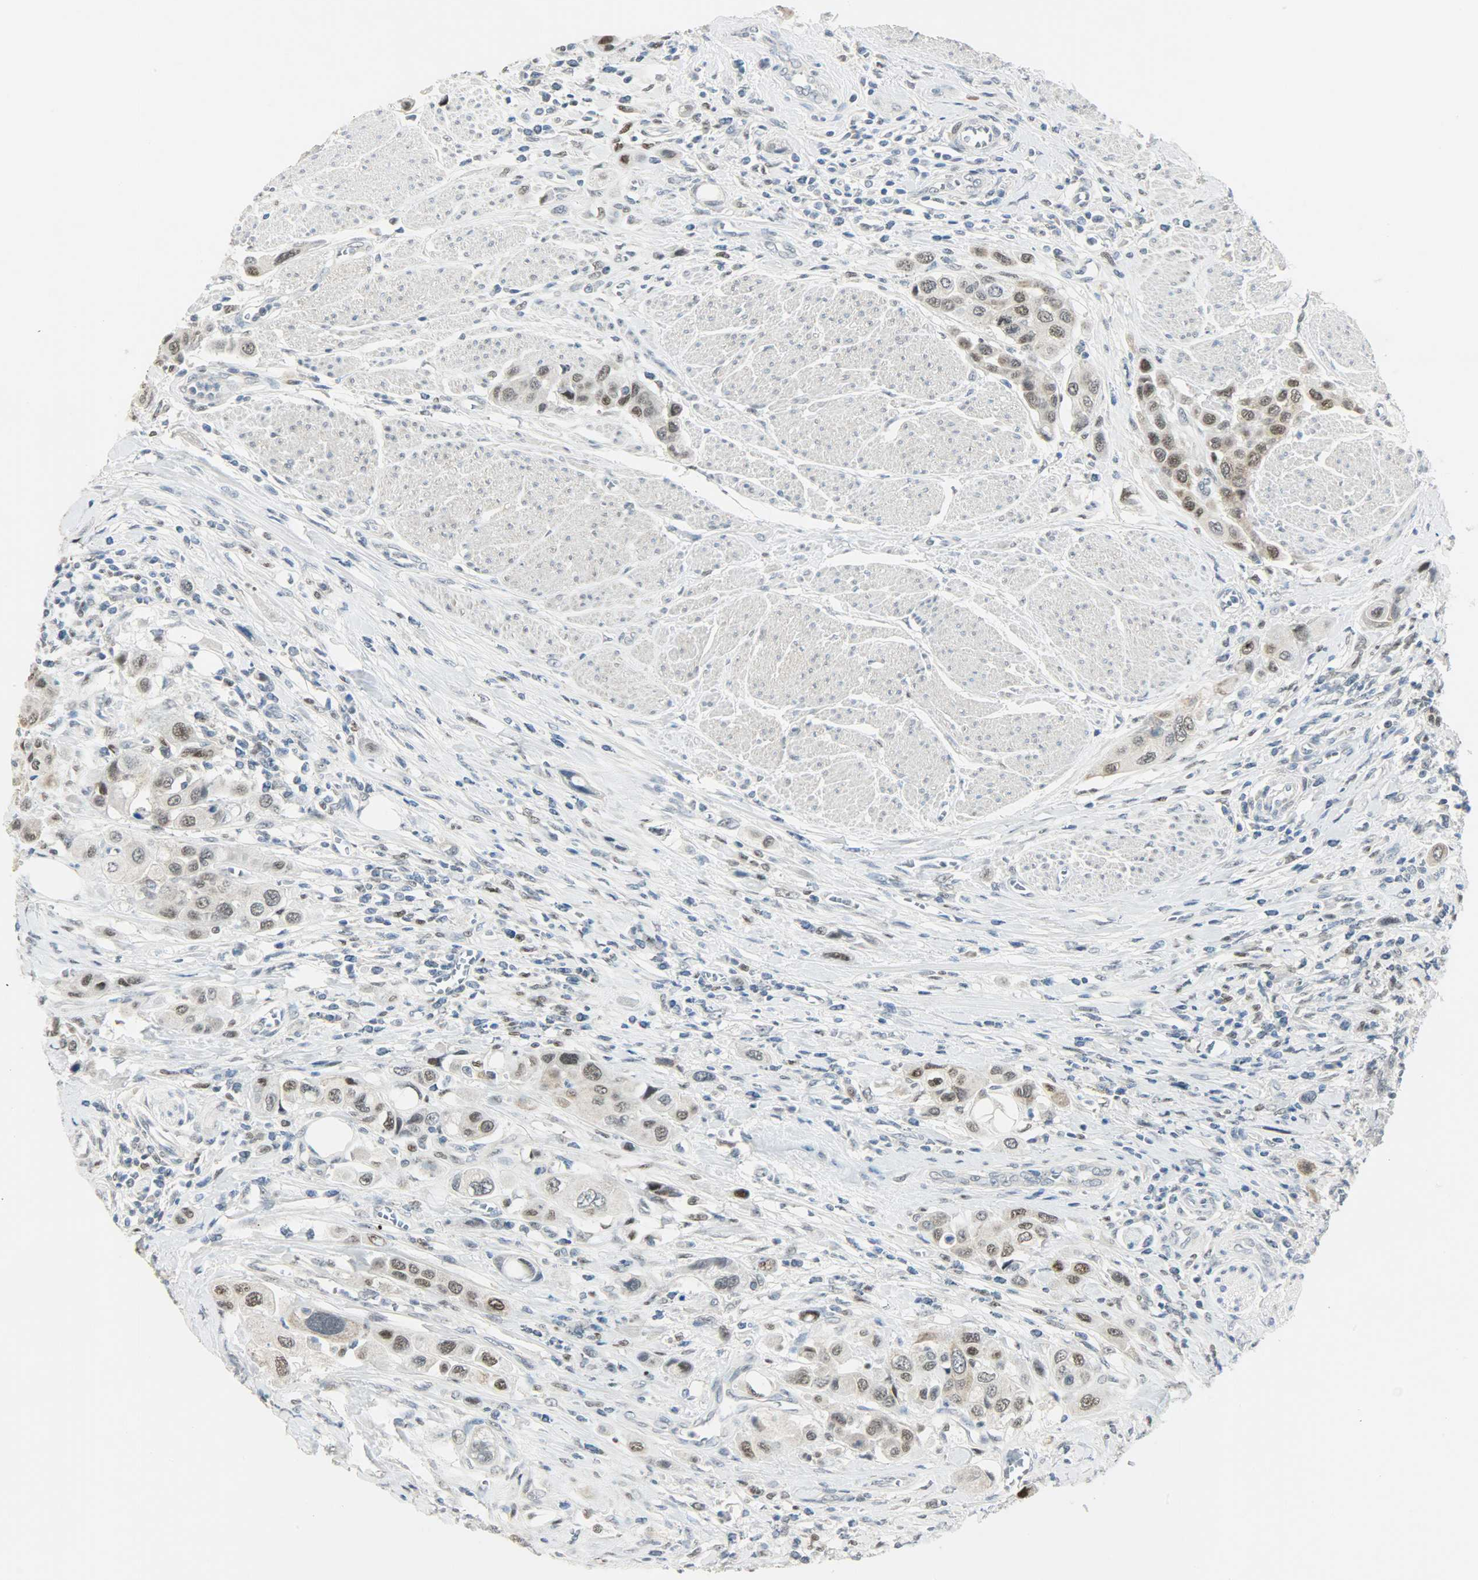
{"staining": {"intensity": "moderate", "quantity": "25%-75%", "location": "nuclear"}, "tissue": "urothelial cancer", "cell_type": "Tumor cells", "image_type": "cancer", "snomed": [{"axis": "morphology", "description": "Urothelial carcinoma, High grade"}, {"axis": "topography", "description": "Urinary bladder"}], "caption": "The immunohistochemical stain highlights moderate nuclear positivity in tumor cells of high-grade urothelial carcinoma tissue.", "gene": "PPARG", "patient": {"sex": "male", "age": 50}}